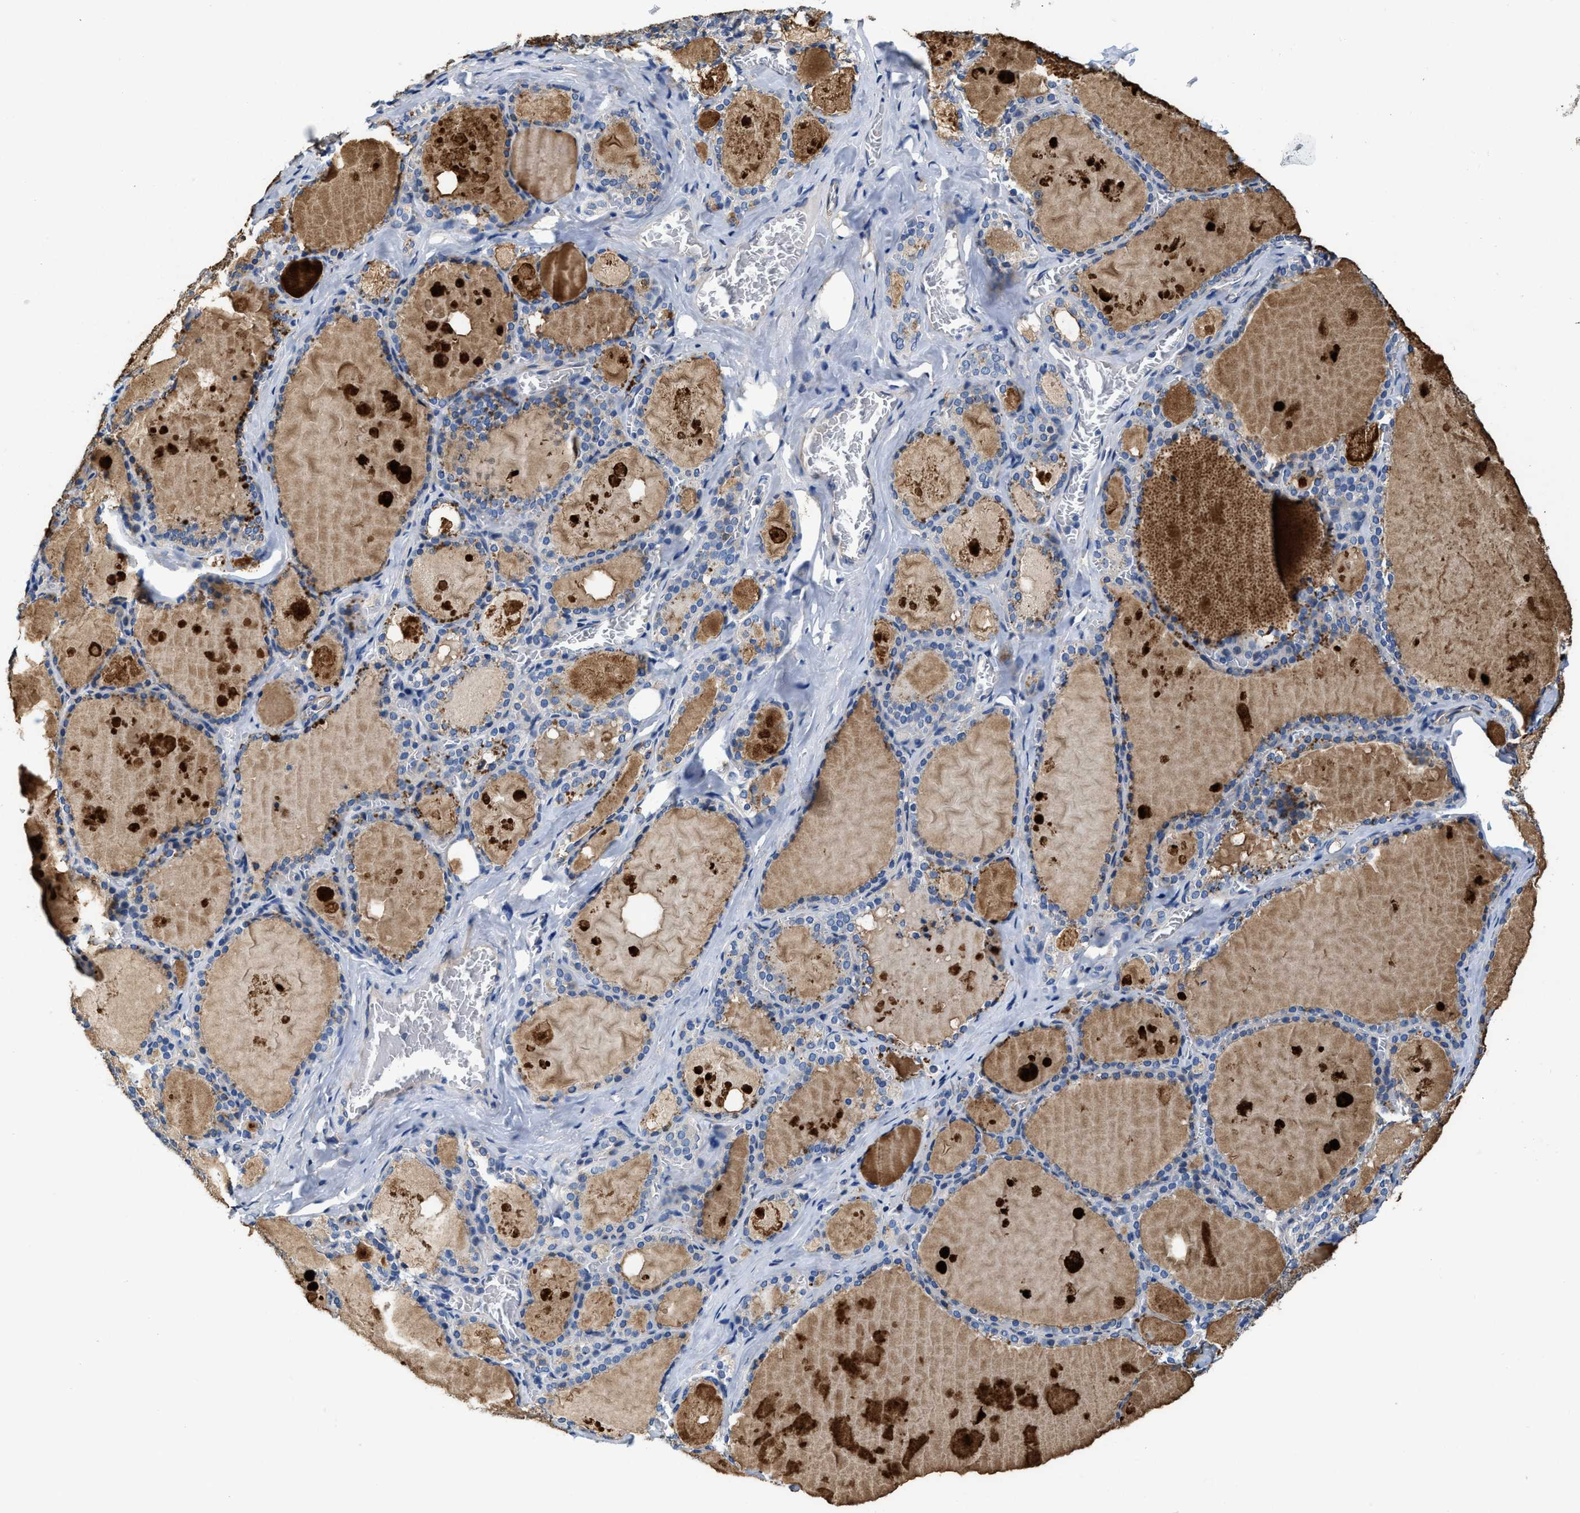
{"staining": {"intensity": "moderate", "quantity": "<25%", "location": "cytoplasmic/membranous"}, "tissue": "thyroid gland", "cell_type": "Glandular cells", "image_type": "normal", "snomed": [{"axis": "morphology", "description": "Normal tissue, NOS"}, {"axis": "topography", "description": "Thyroid gland"}], "caption": "This is a histology image of immunohistochemistry staining of unremarkable thyroid gland, which shows moderate positivity in the cytoplasmic/membranous of glandular cells.", "gene": "PEG10", "patient": {"sex": "male", "age": 56}}